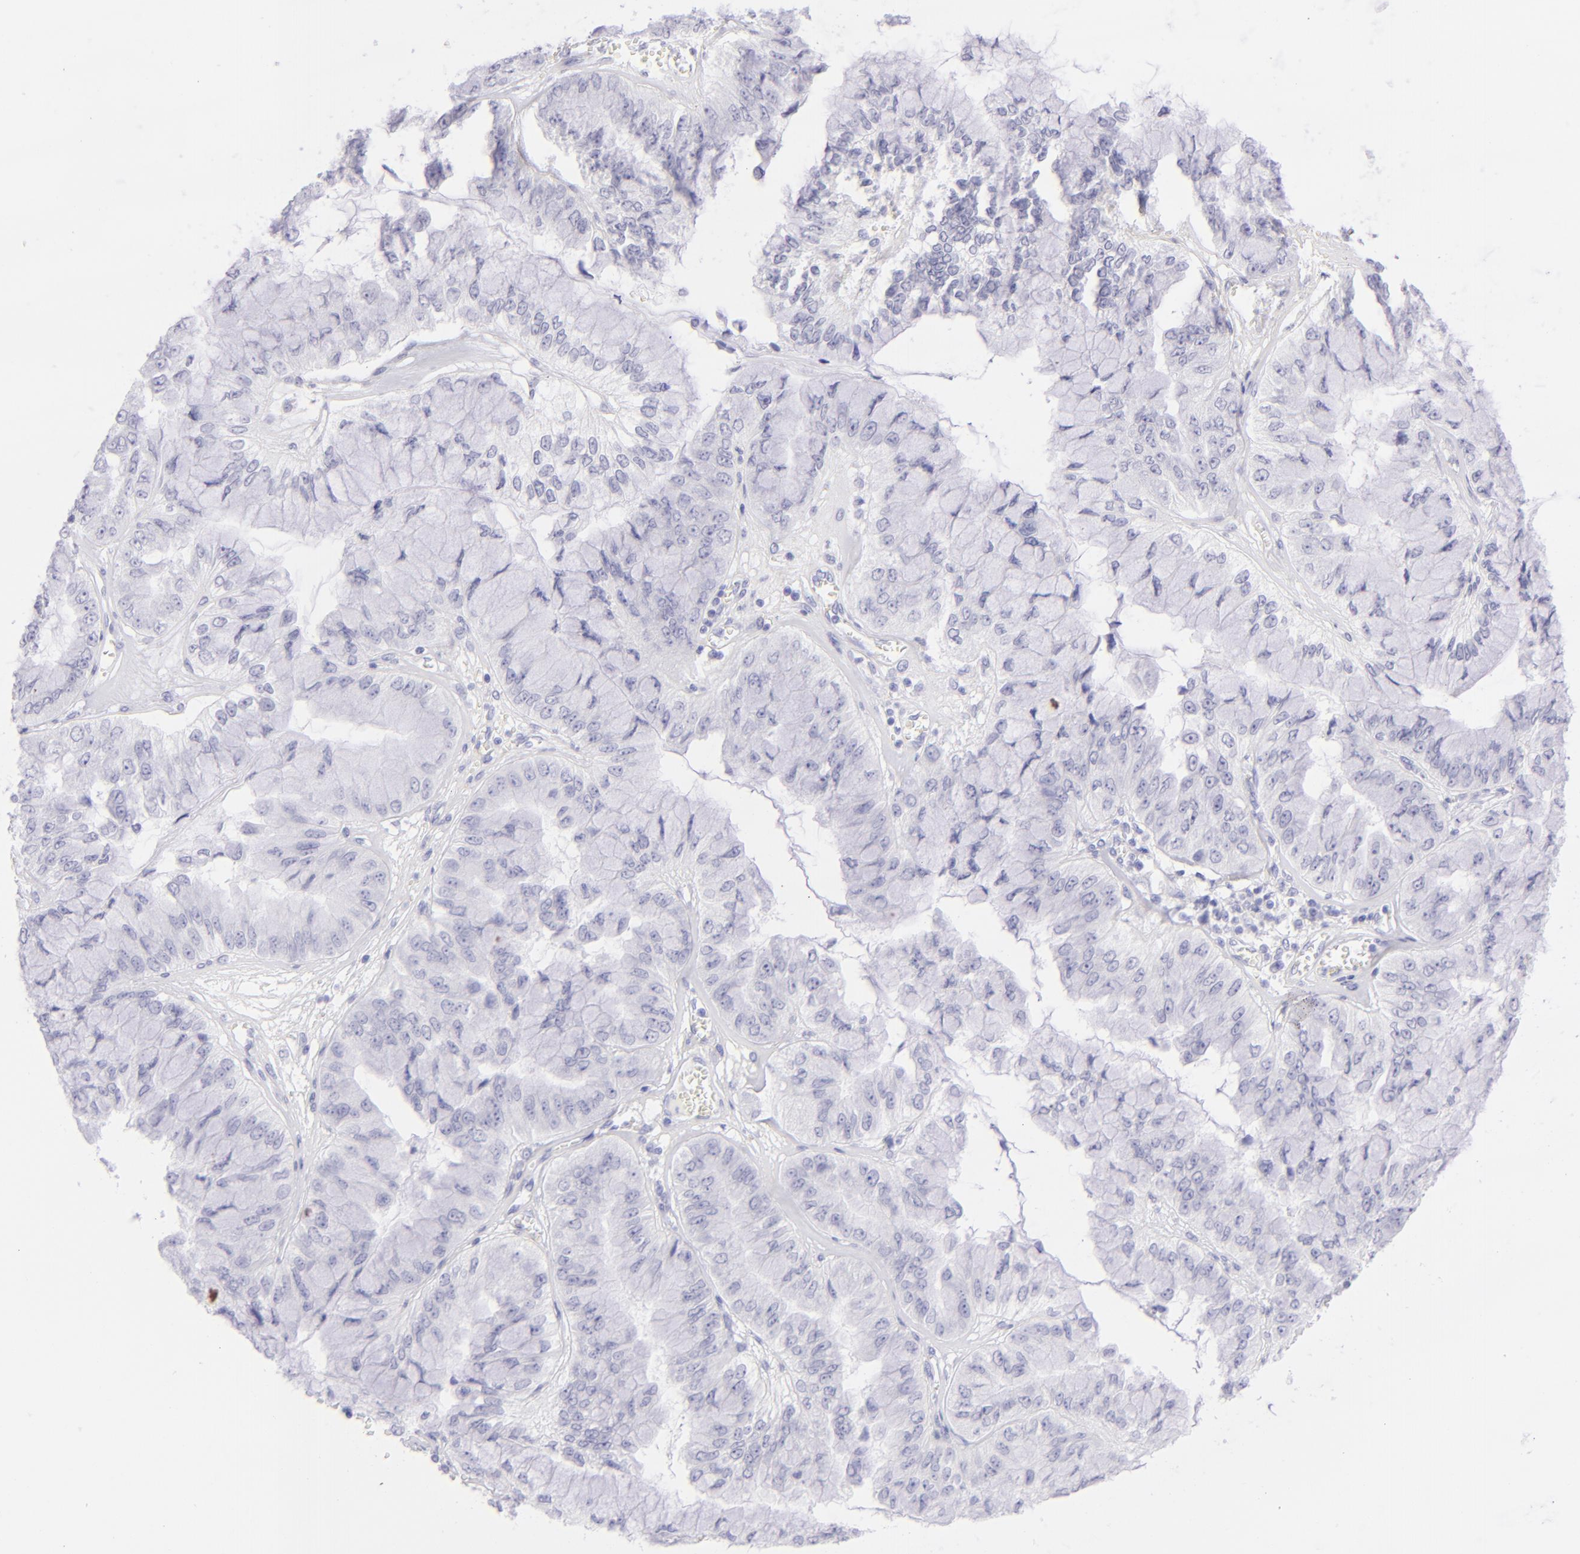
{"staining": {"intensity": "negative", "quantity": "none", "location": "none"}, "tissue": "liver cancer", "cell_type": "Tumor cells", "image_type": "cancer", "snomed": [{"axis": "morphology", "description": "Cholangiocarcinoma"}, {"axis": "topography", "description": "Liver"}], "caption": "Tumor cells show no significant expression in liver cholangiocarcinoma.", "gene": "CD72", "patient": {"sex": "female", "age": 79}}